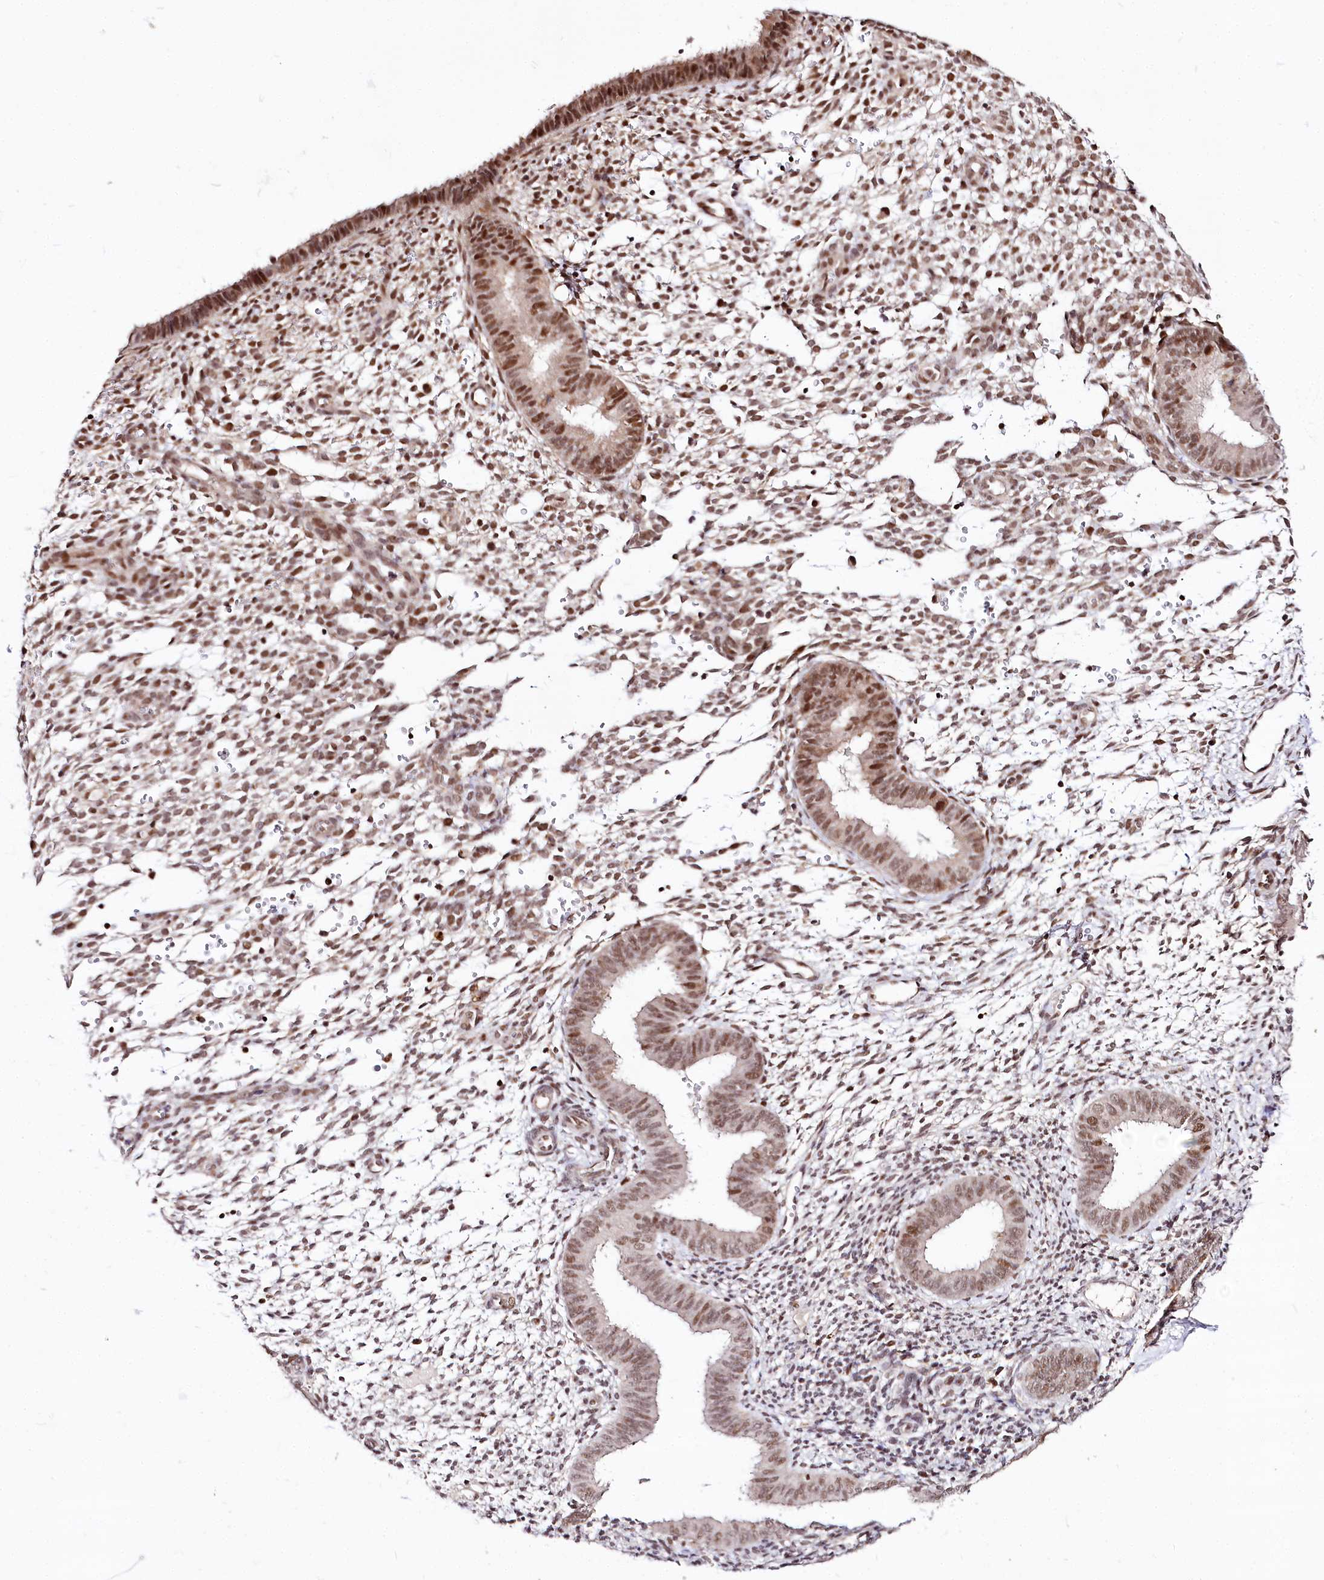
{"staining": {"intensity": "moderate", "quantity": "25%-75%", "location": "nuclear"}, "tissue": "endometrium", "cell_type": "Cells in endometrial stroma", "image_type": "normal", "snomed": [{"axis": "morphology", "description": "Normal tissue, NOS"}, {"axis": "topography", "description": "Uterus"}, {"axis": "topography", "description": "Endometrium"}], "caption": "Immunohistochemistry (IHC) staining of benign endometrium, which displays medium levels of moderate nuclear staining in about 25%-75% of cells in endometrial stroma indicating moderate nuclear protein positivity. The staining was performed using DAB (brown) for protein detection and nuclei were counterstained in hematoxylin (blue).", "gene": "POLA2", "patient": {"sex": "female", "age": 48}}